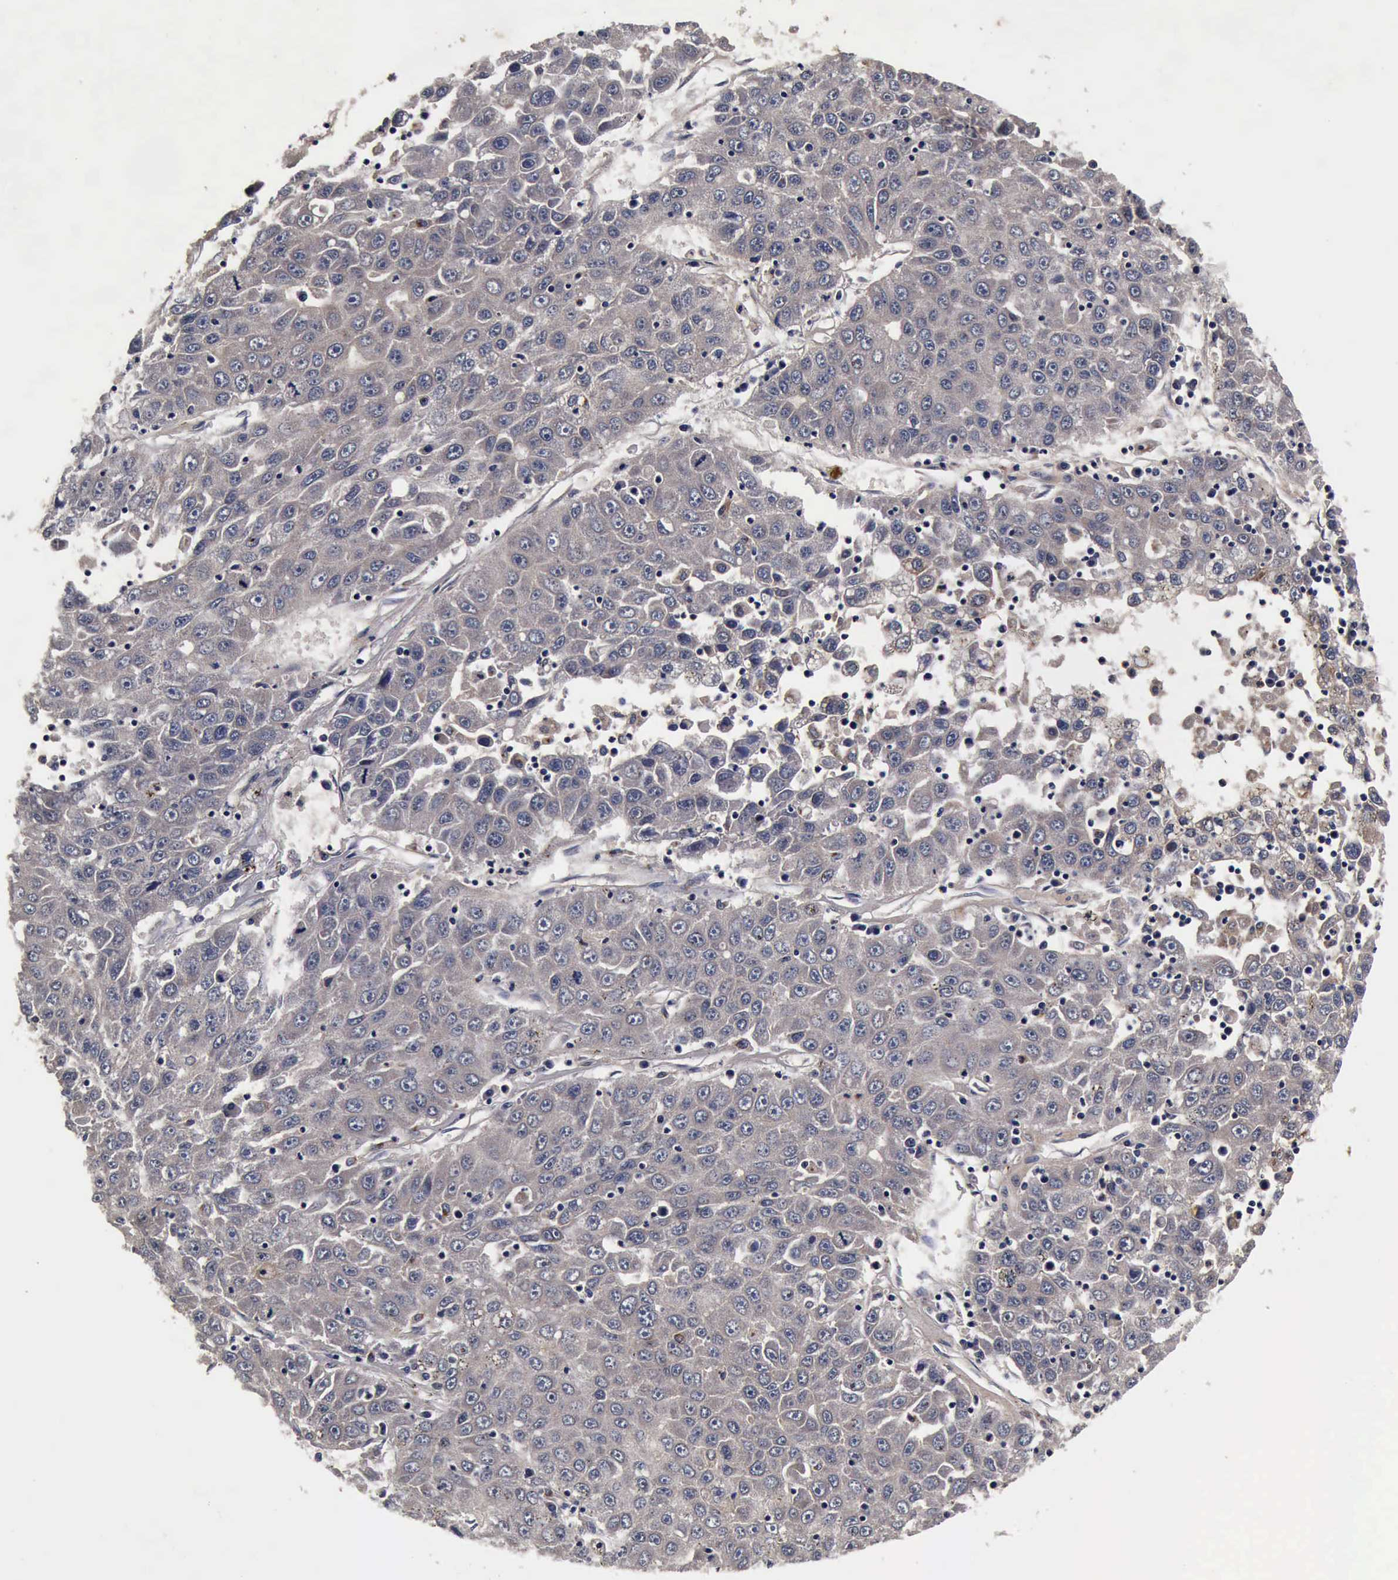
{"staining": {"intensity": "weak", "quantity": ">75%", "location": "cytoplasmic/membranous"}, "tissue": "liver cancer", "cell_type": "Tumor cells", "image_type": "cancer", "snomed": [{"axis": "morphology", "description": "Carcinoma, Hepatocellular, NOS"}, {"axis": "topography", "description": "Liver"}], "caption": "Immunohistochemical staining of human liver cancer displays weak cytoplasmic/membranous protein positivity in about >75% of tumor cells.", "gene": "CST3", "patient": {"sex": "male", "age": 49}}